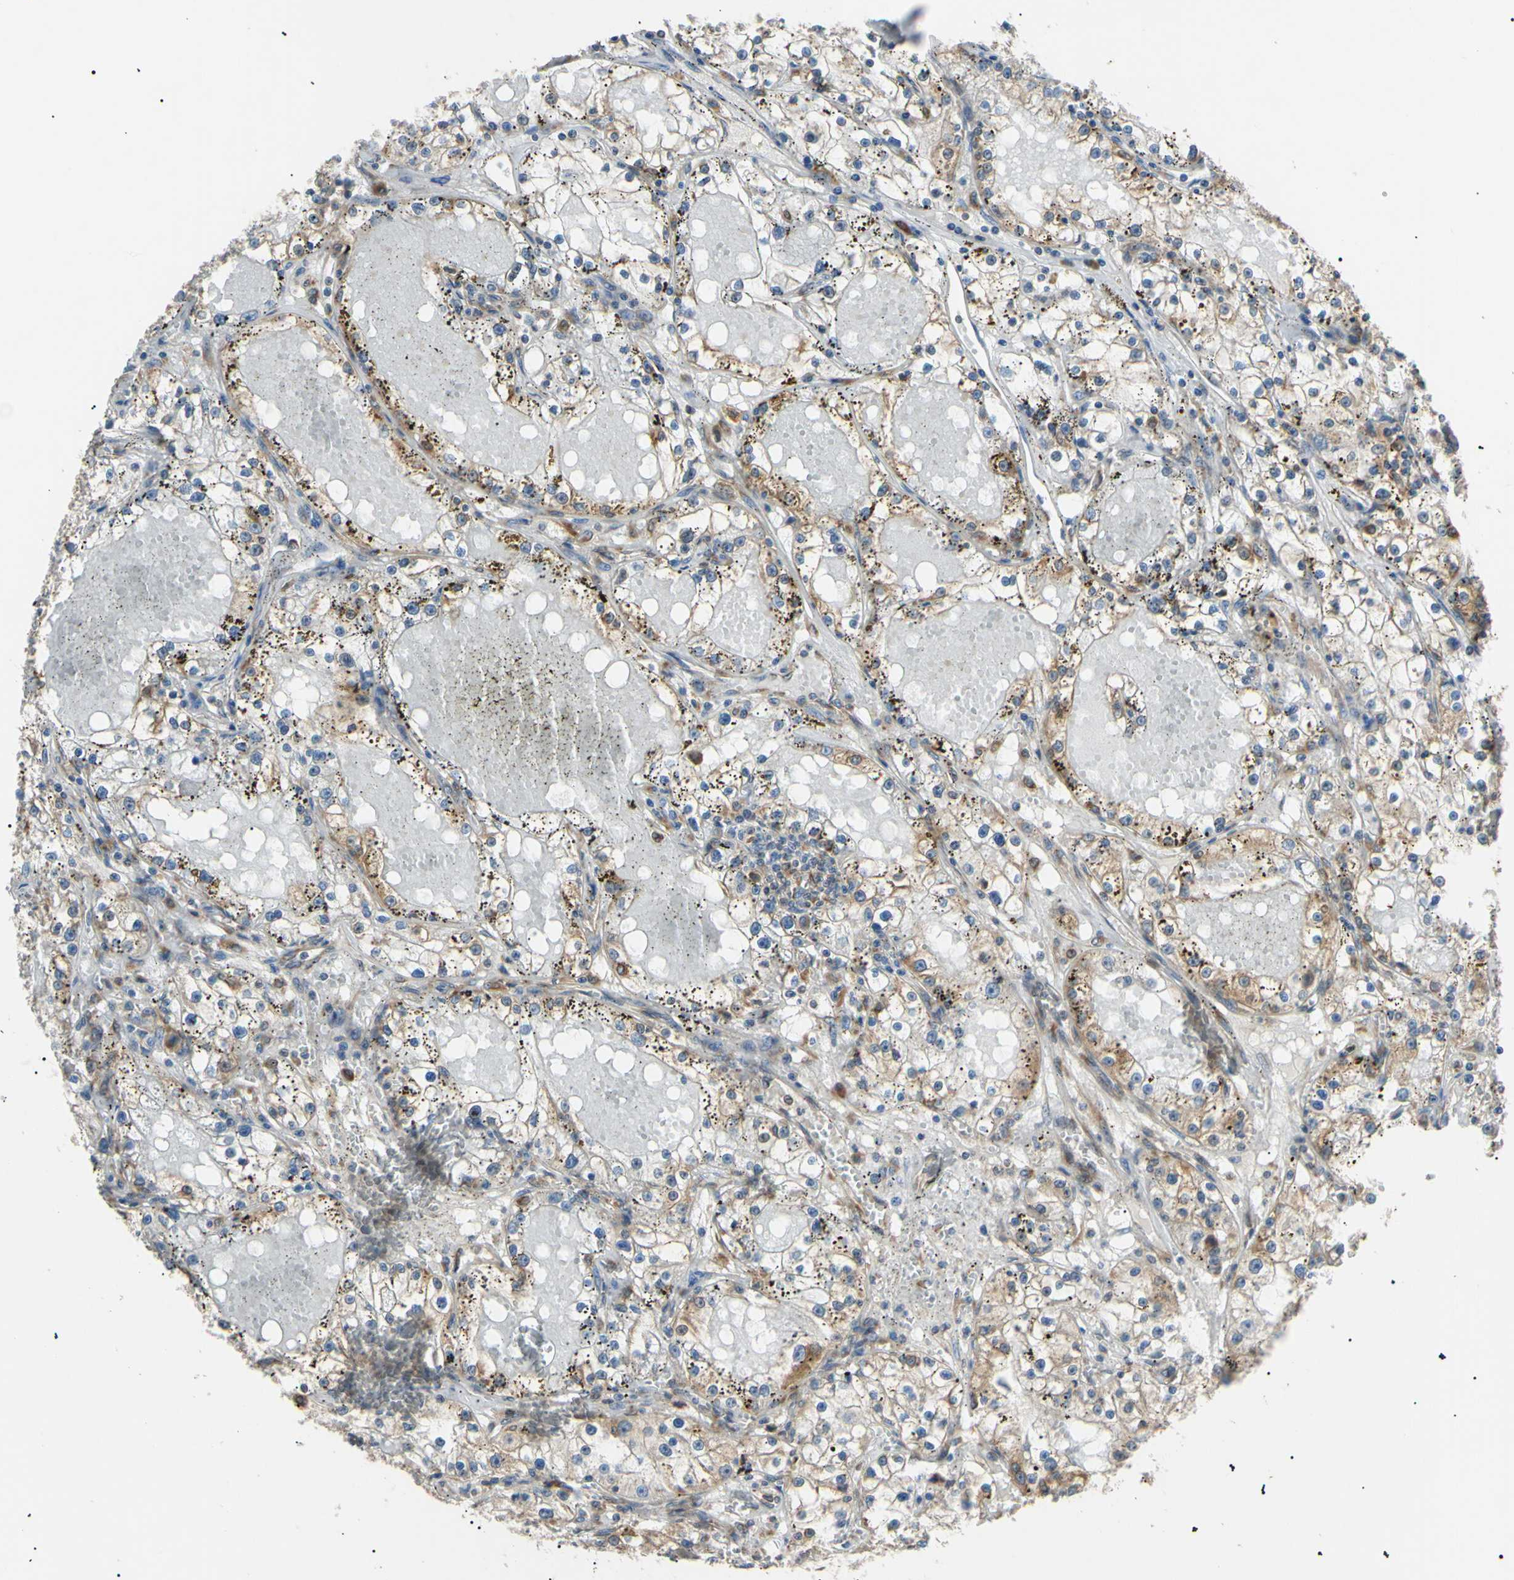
{"staining": {"intensity": "moderate", "quantity": "25%-75%", "location": "cytoplasmic/membranous"}, "tissue": "renal cancer", "cell_type": "Tumor cells", "image_type": "cancer", "snomed": [{"axis": "morphology", "description": "Adenocarcinoma, NOS"}, {"axis": "topography", "description": "Kidney"}], "caption": "Moderate cytoplasmic/membranous protein staining is appreciated in about 25%-75% of tumor cells in adenocarcinoma (renal).", "gene": "VAPA", "patient": {"sex": "male", "age": 56}}